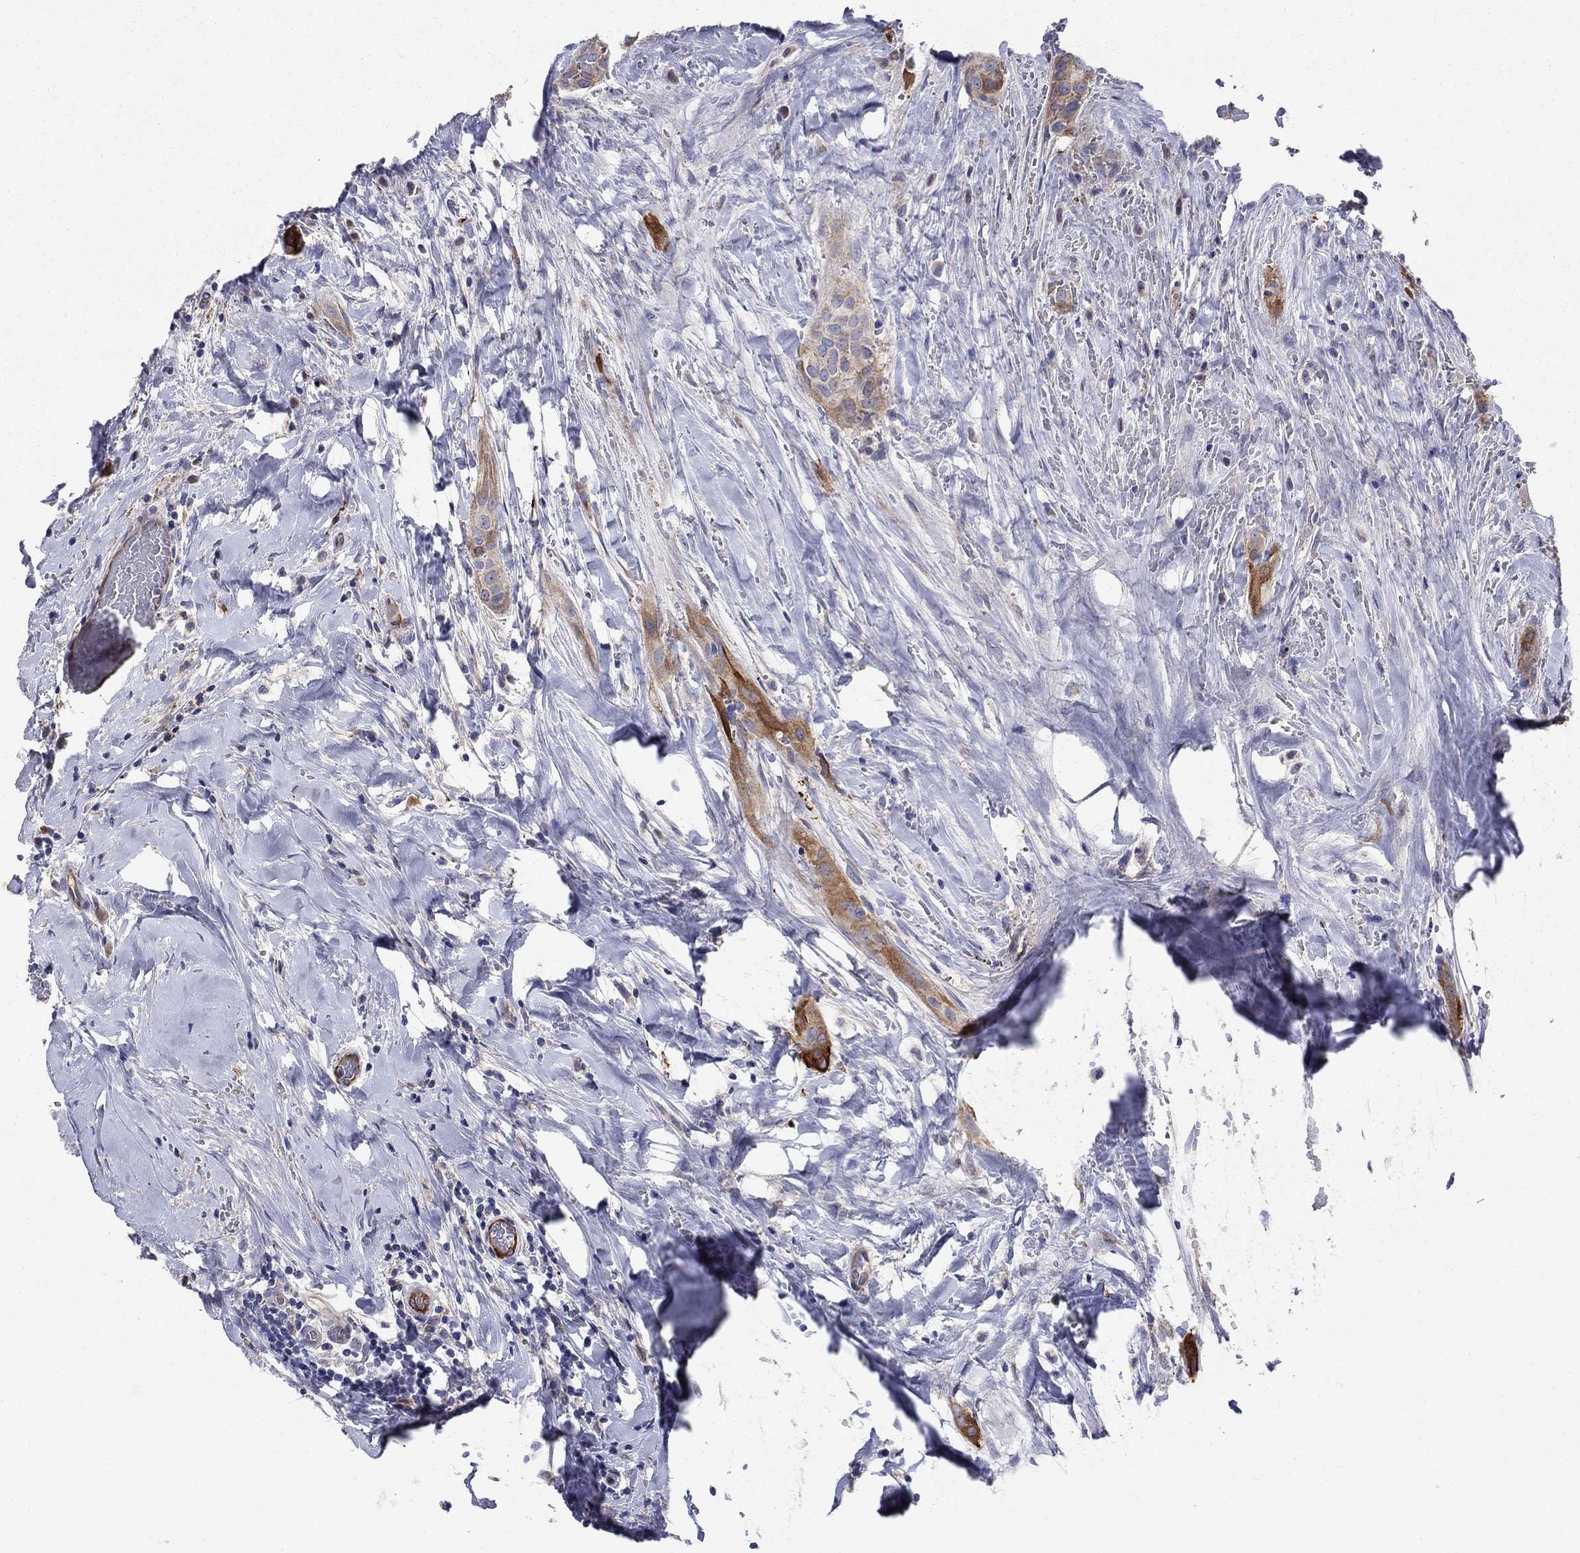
{"staining": {"intensity": "moderate", "quantity": ">75%", "location": "cytoplasmic/membranous"}, "tissue": "thyroid cancer", "cell_type": "Tumor cells", "image_type": "cancer", "snomed": [{"axis": "morphology", "description": "Papillary adenocarcinoma, NOS"}, {"axis": "topography", "description": "Thyroid gland"}], "caption": "IHC (DAB (3,3'-diaminobenzidine)) staining of human thyroid cancer (papillary adenocarcinoma) exhibits moderate cytoplasmic/membranous protein positivity in approximately >75% of tumor cells.", "gene": "EMP2", "patient": {"sex": "male", "age": 61}}